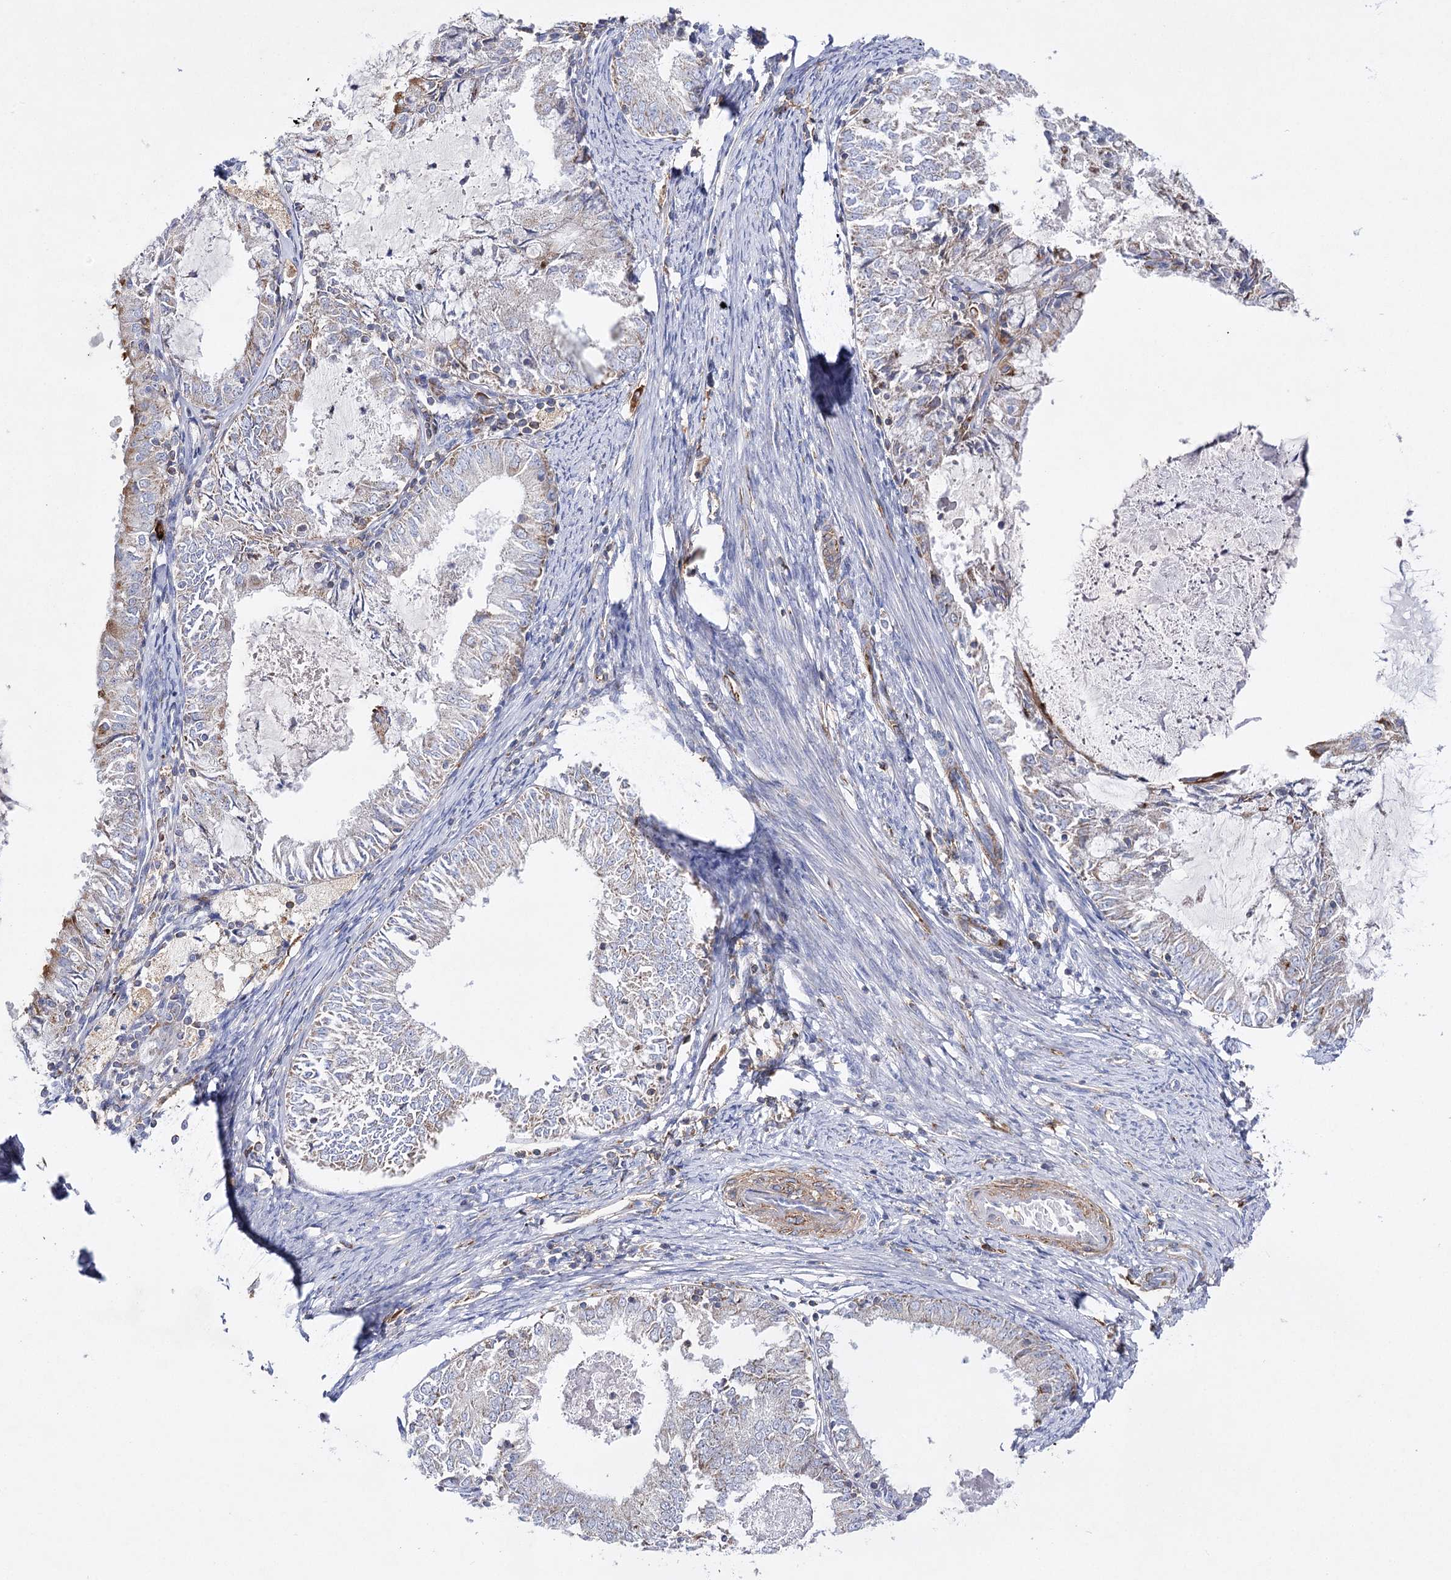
{"staining": {"intensity": "moderate", "quantity": "<25%", "location": "cytoplasmic/membranous"}, "tissue": "endometrial cancer", "cell_type": "Tumor cells", "image_type": "cancer", "snomed": [{"axis": "morphology", "description": "Adenocarcinoma, NOS"}, {"axis": "topography", "description": "Endometrium"}], "caption": "Protein expression analysis of human endometrial cancer reveals moderate cytoplasmic/membranous expression in about <25% of tumor cells. (Brightfield microscopy of DAB IHC at high magnification).", "gene": "COX15", "patient": {"sex": "female", "age": 57}}